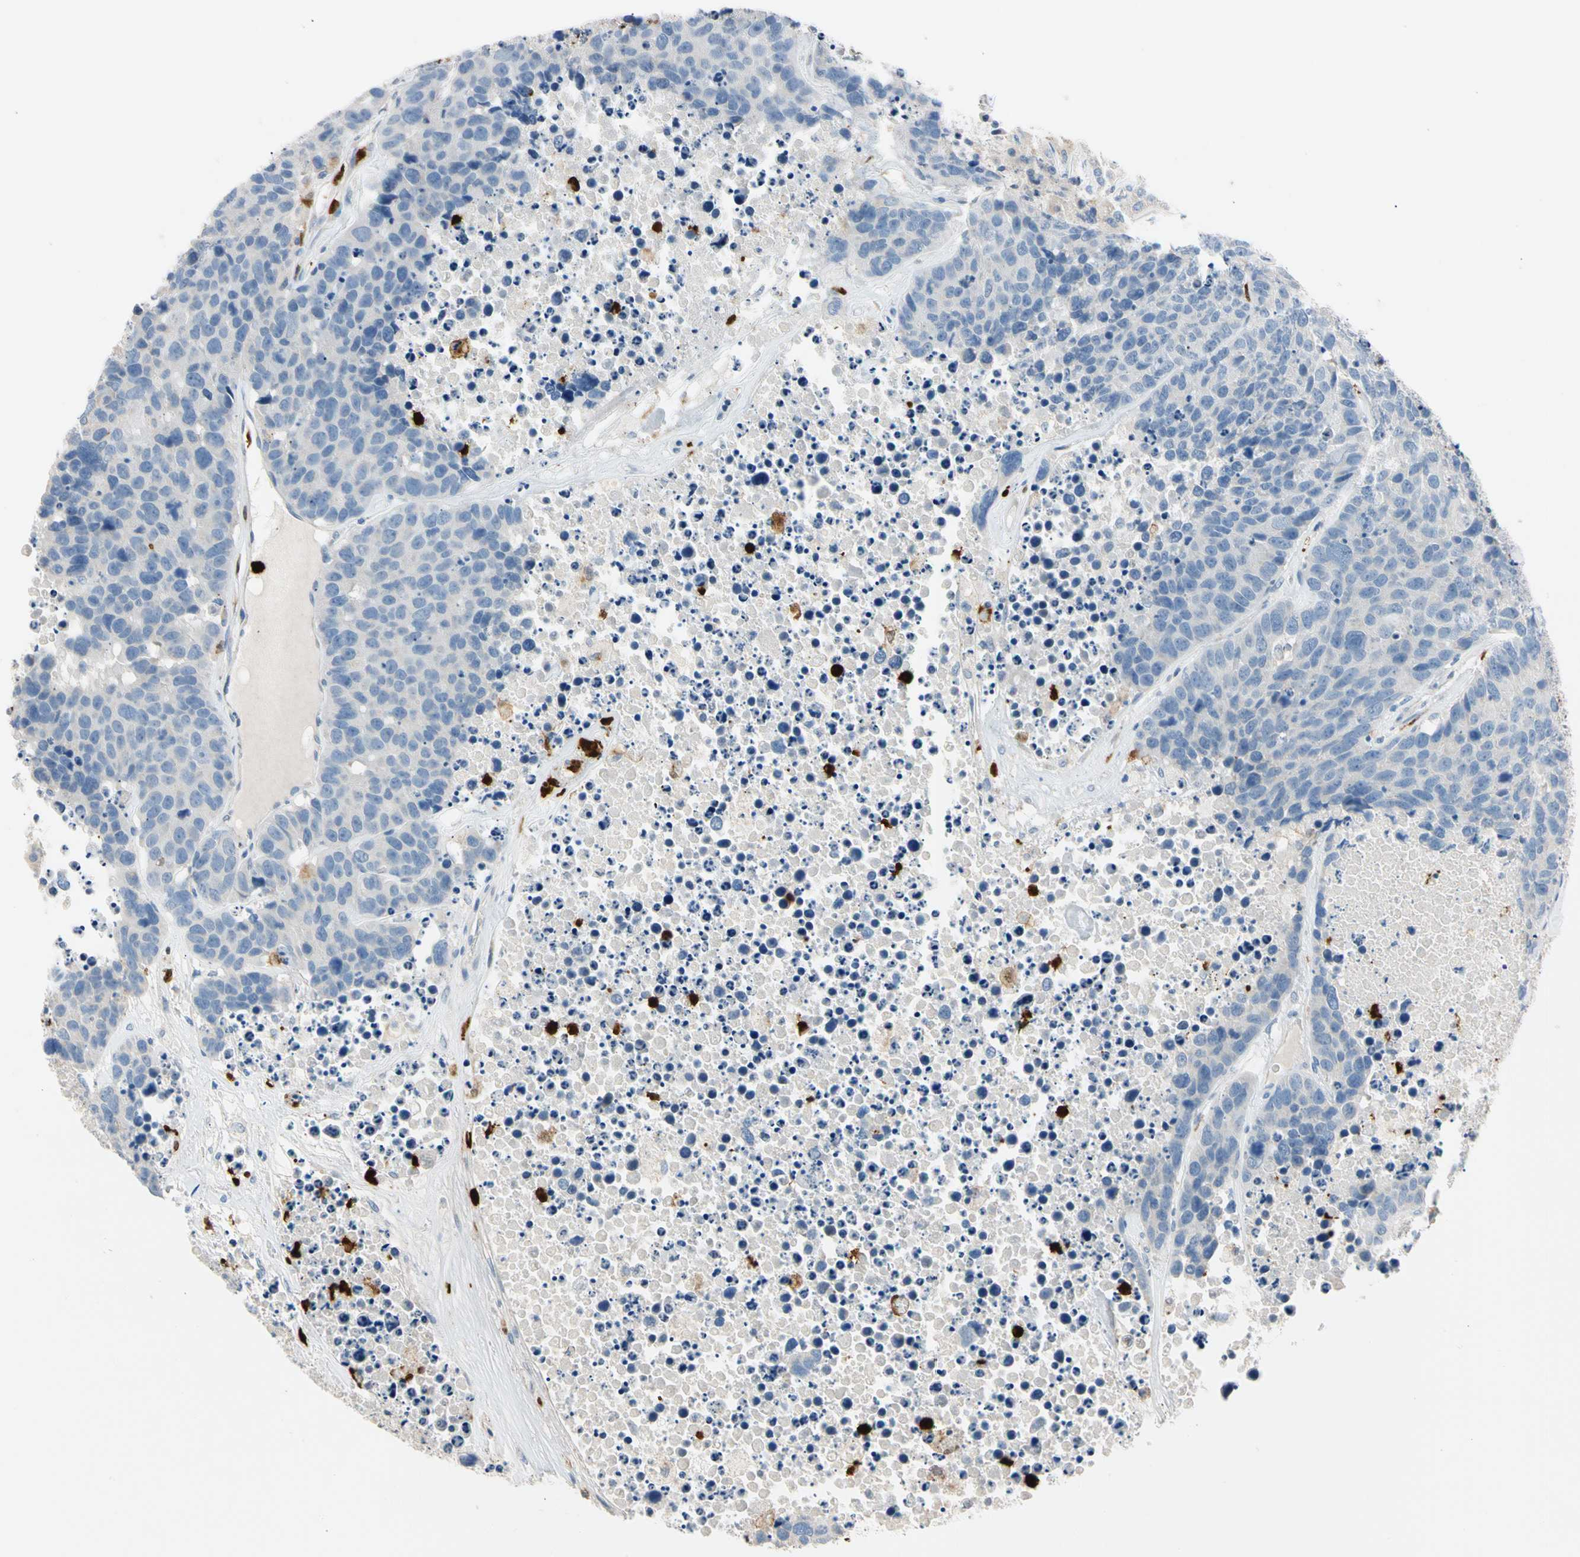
{"staining": {"intensity": "negative", "quantity": "none", "location": "none"}, "tissue": "carcinoid", "cell_type": "Tumor cells", "image_type": "cancer", "snomed": [{"axis": "morphology", "description": "Carcinoid, malignant, NOS"}, {"axis": "topography", "description": "Lung"}], "caption": "Immunohistochemistry histopathology image of carcinoid stained for a protein (brown), which demonstrates no expression in tumor cells. Brightfield microscopy of IHC stained with DAB (brown) and hematoxylin (blue), captured at high magnification.", "gene": "TRAF5", "patient": {"sex": "male", "age": 60}}